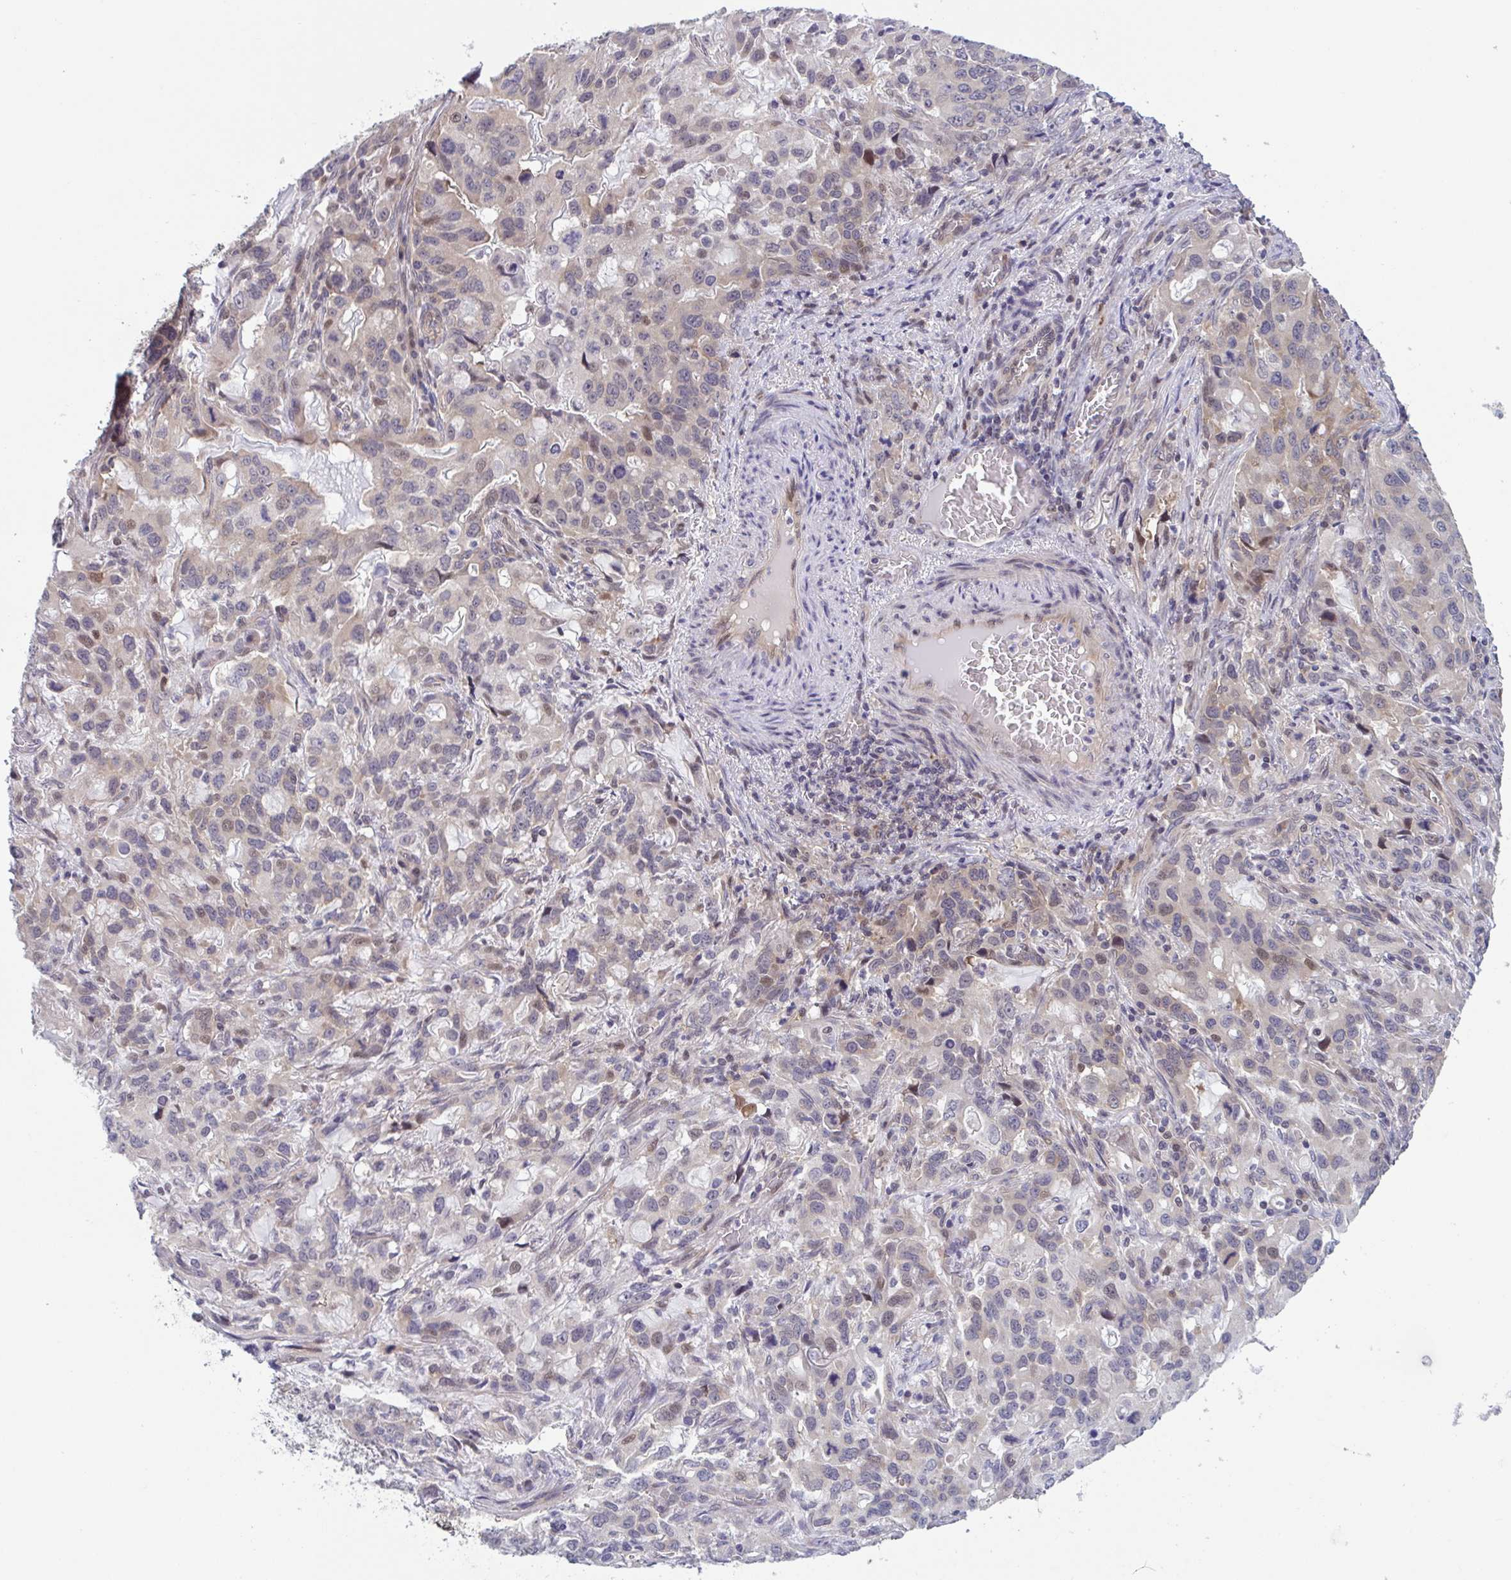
{"staining": {"intensity": "weak", "quantity": "<25%", "location": "cytoplasmic/membranous,nuclear"}, "tissue": "stomach cancer", "cell_type": "Tumor cells", "image_type": "cancer", "snomed": [{"axis": "morphology", "description": "Adenocarcinoma, NOS"}, {"axis": "topography", "description": "Stomach, upper"}], "caption": "Protein analysis of stomach cancer (adenocarcinoma) shows no significant expression in tumor cells.", "gene": "RIOK1", "patient": {"sex": "male", "age": 85}}